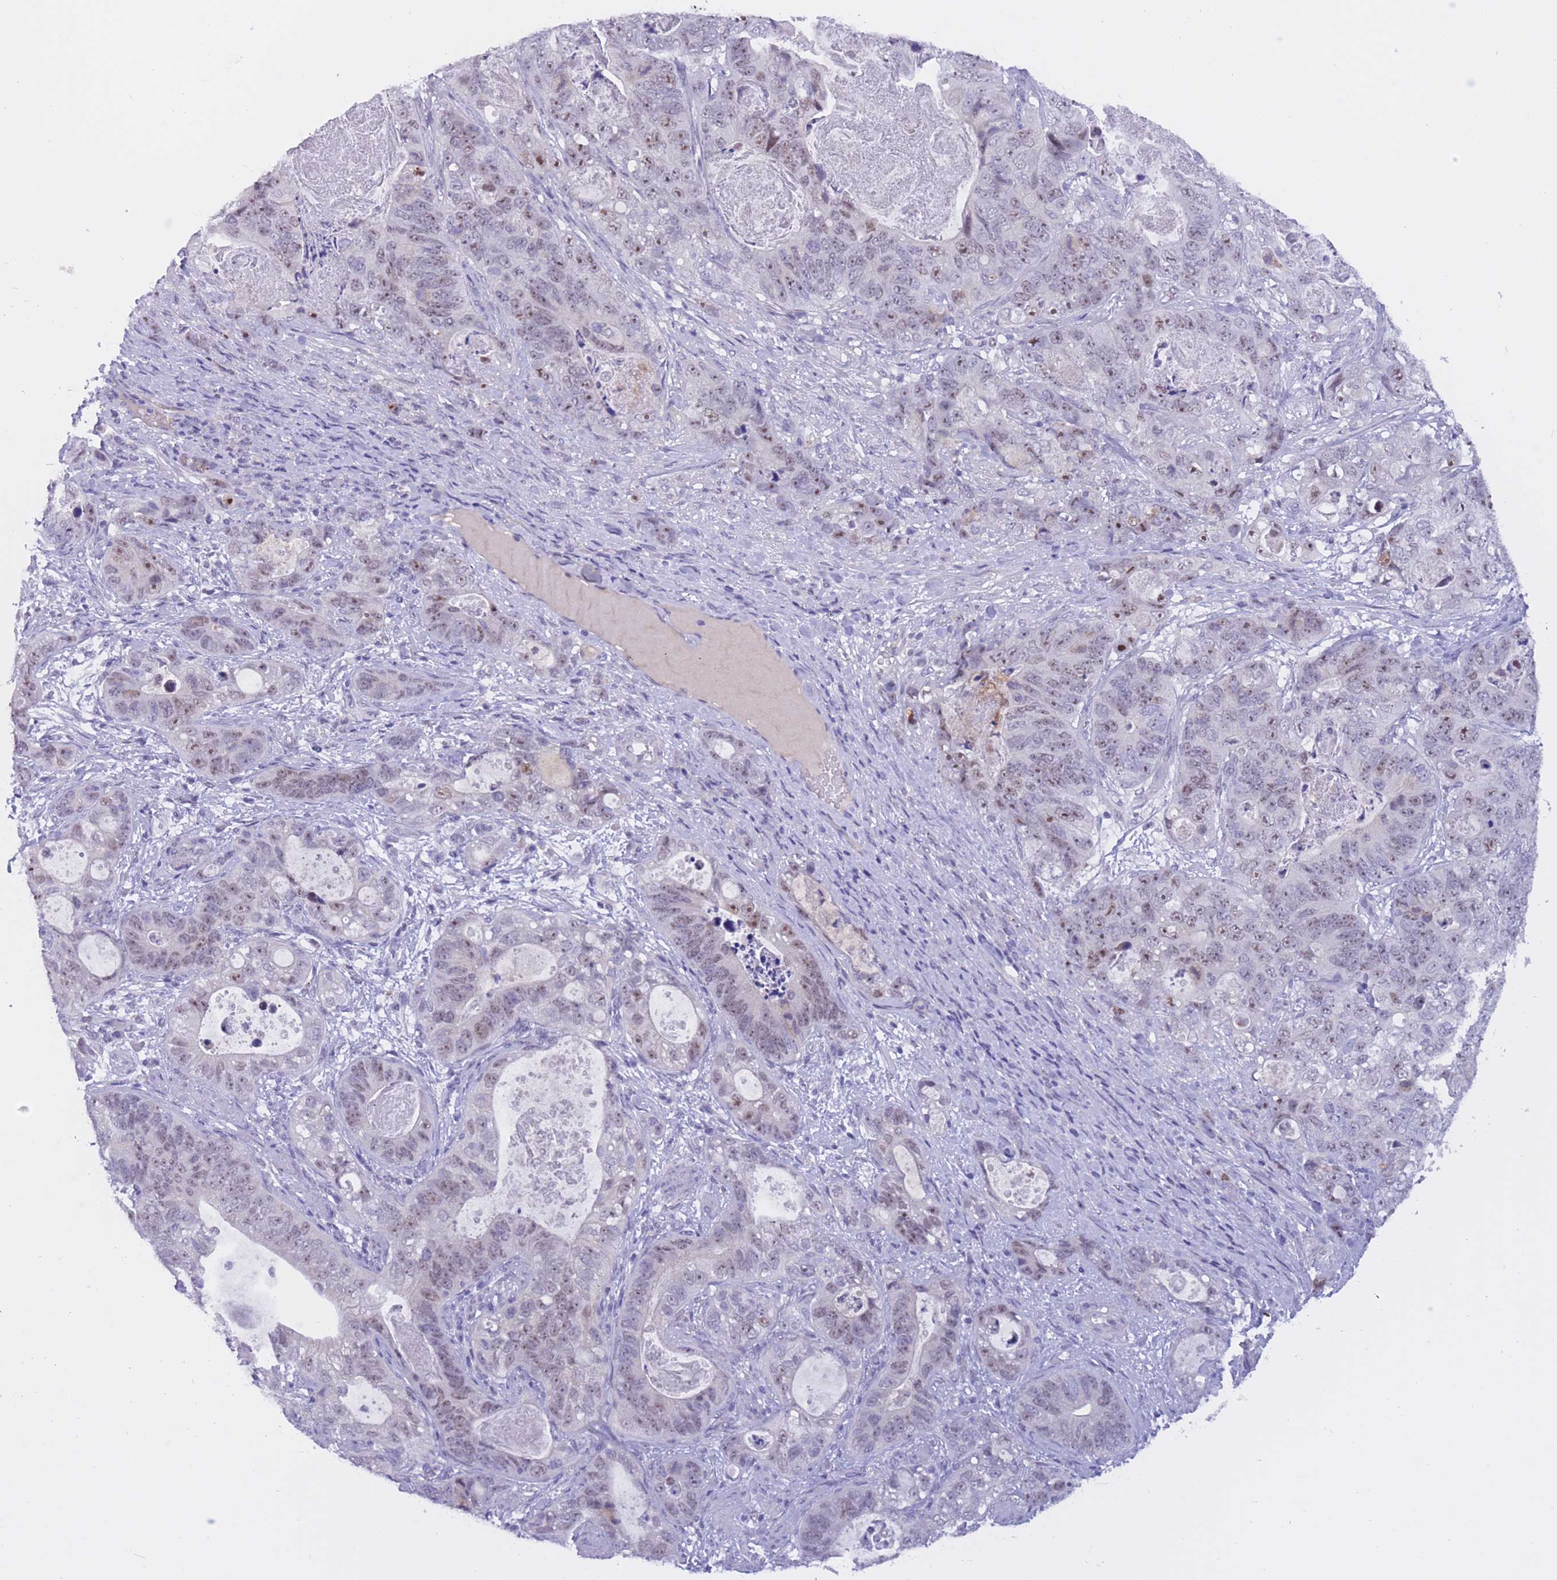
{"staining": {"intensity": "moderate", "quantity": "25%-75%", "location": "nuclear"}, "tissue": "stomach cancer", "cell_type": "Tumor cells", "image_type": "cancer", "snomed": [{"axis": "morphology", "description": "Normal tissue, NOS"}, {"axis": "morphology", "description": "Adenocarcinoma, NOS"}, {"axis": "topography", "description": "Stomach"}], "caption": "DAB immunohistochemical staining of stomach adenocarcinoma shows moderate nuclear protein expression in about 25%-75% of tumor cells.", "gene": "BOP1", "patient": {"sex": "female", "age": 89}}